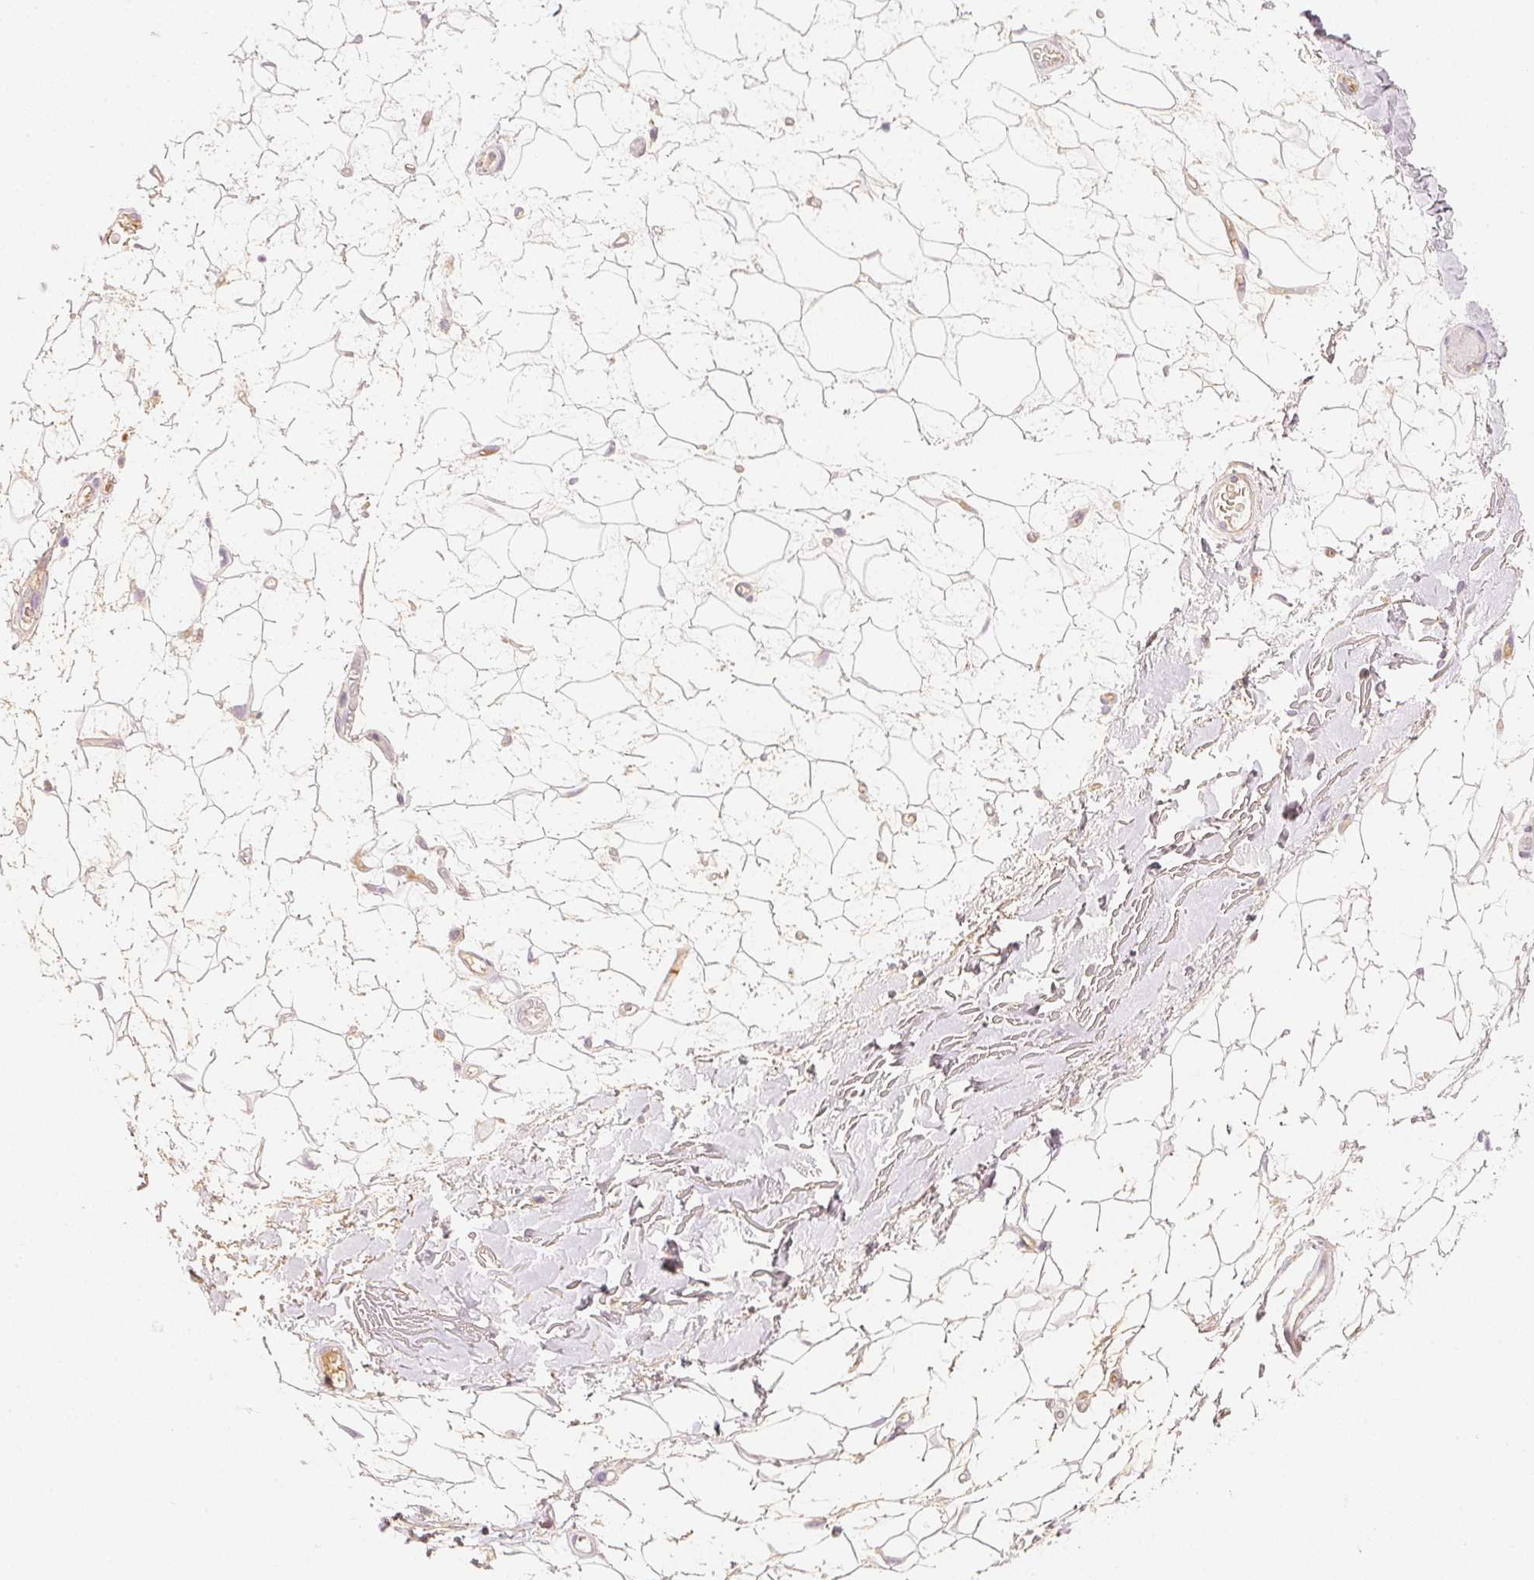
{"staining": {"intensity": "negative", "quantity": "none", "location": "none"}, "tissue": "adipose tissue", "cell_type": "Adipocytes", "image_type": "normal", "snomed": [{"axis": "morphology", "description": "Normal tissue, NOS"}, {"axis": "topography", "description": "Anal"}, {"axis": "topography", "description": "Peripheral nerve tissue"}], "caption": "A high-resolution histopathology image shows IHC staining of benign adipose tissue, which exhibits no significant expression in adipocytes. Nuclei are stained in blue.", "gene": "RMDN2", "patient": {"sex": "male", "age": 78}}